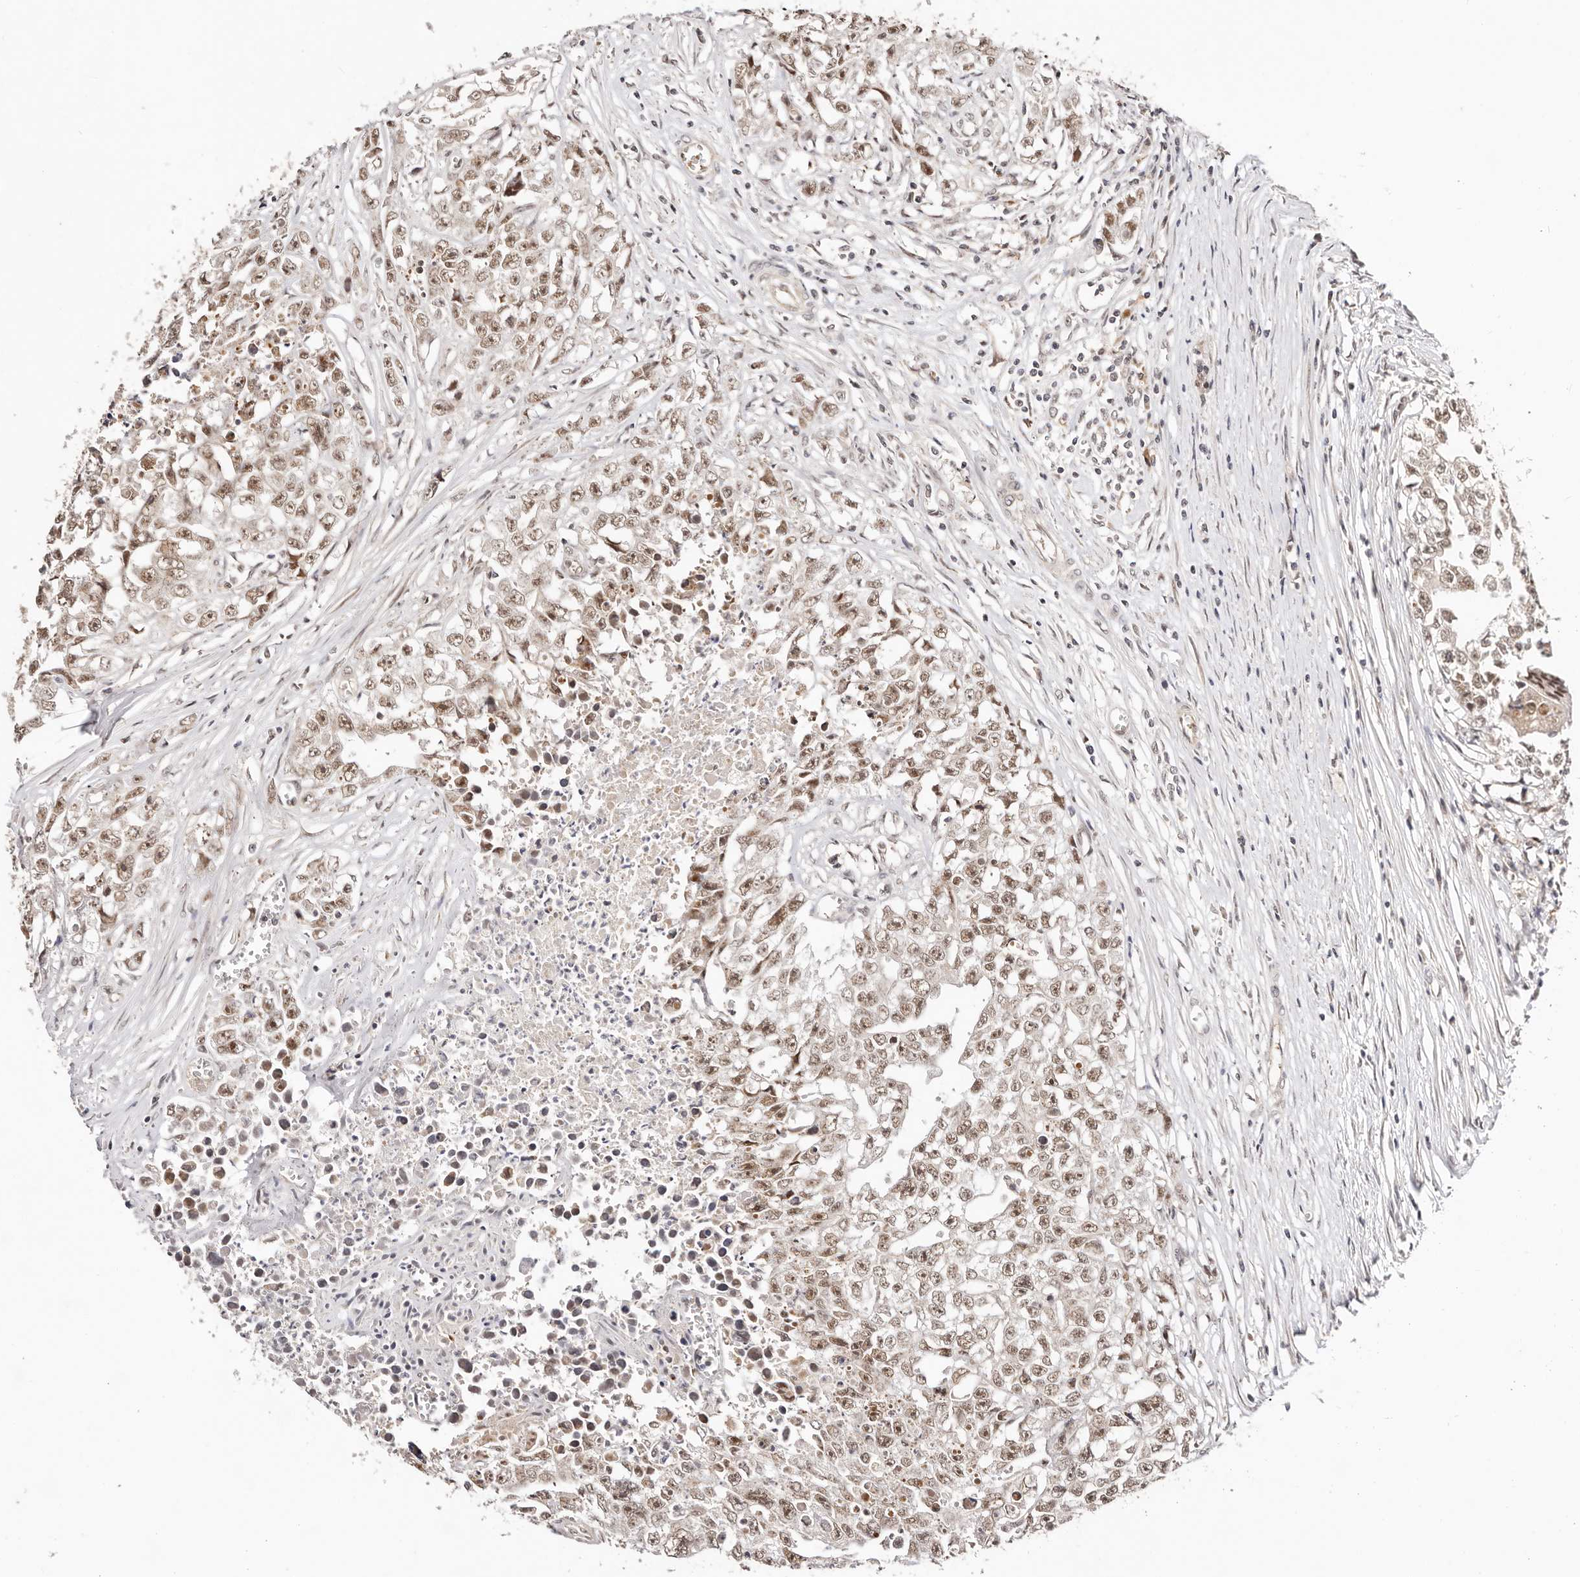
{"staining": {"intensity": "moderate", "quantity": ">75%", "location": "nuclear"}, "tissue": "testis cancer", "cell_type": "Tumor cells", "image_type": "cancer", "snomed": [{"axis": "morphology", "description": "Seminoma, NOS"}, {"axis": "morphology", "description": "Carcinoma, Embryonal, NOS"}, {"axis": "topography", "description": "Testis"}], "caption": "This is a micrograph of immunohistochemistry staining of testis cancer, which shows moderate staining in the nuclear of tumor cells.", "gene": "CTNNBL1", "patient": {"sex": "male", "age": 43}}